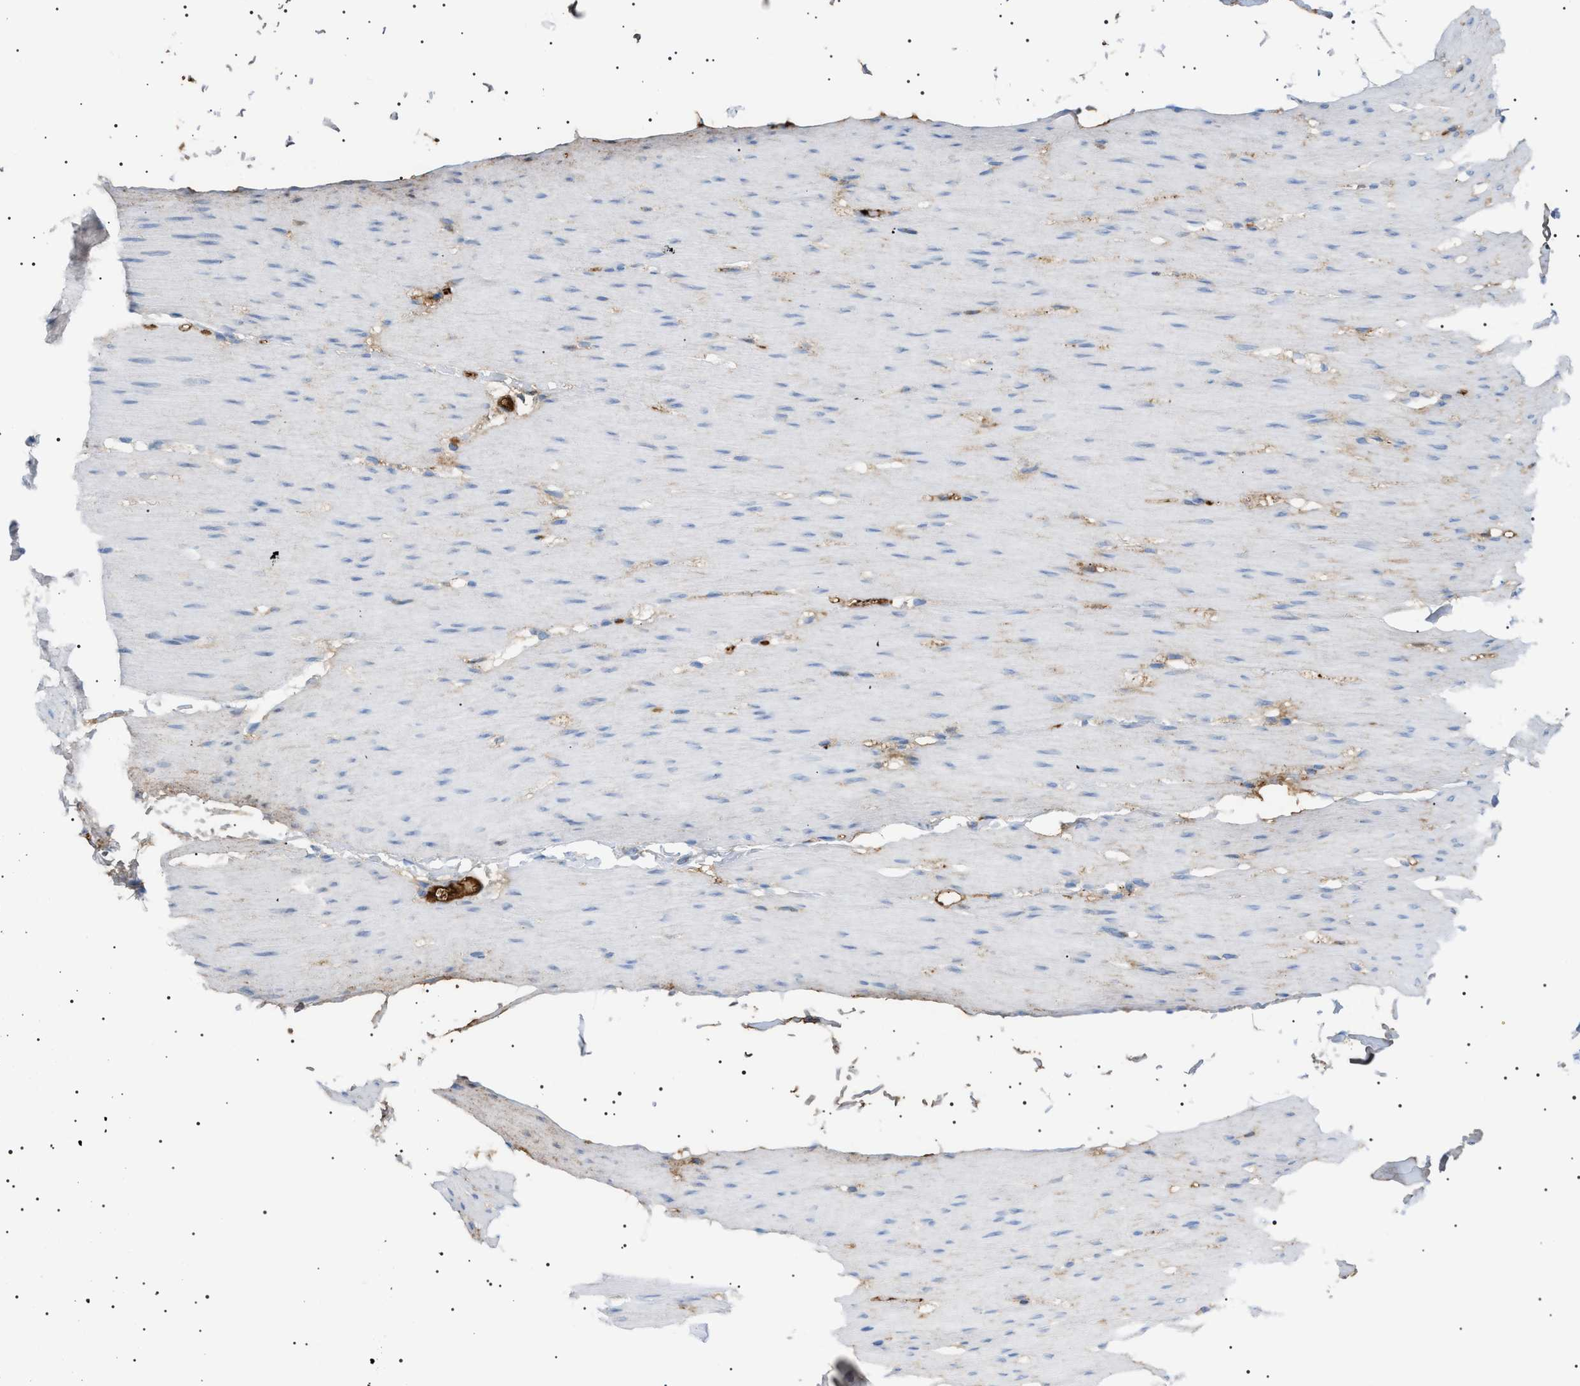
{"staining": {"intensity": "negative", "quantity": "none", "location": "none"}, "tissue": "smooth muscle", "cell_type": "Smooth muscle cells", "image_type": "normal", "snomed": [{"axis": "morphology", "description": "Normal tissue, NOS"}, {"axis": "topography", "description": "Smooth muscle"}, {"axis": "topography", "description": "Colon"}], "caption": "This is a image of immunohistochemistry staining of benign smooth muscle, which shows no staining in smooth muscle cells.", "gene": "LPA", "patient": {"sex": "male", "age": 67}}